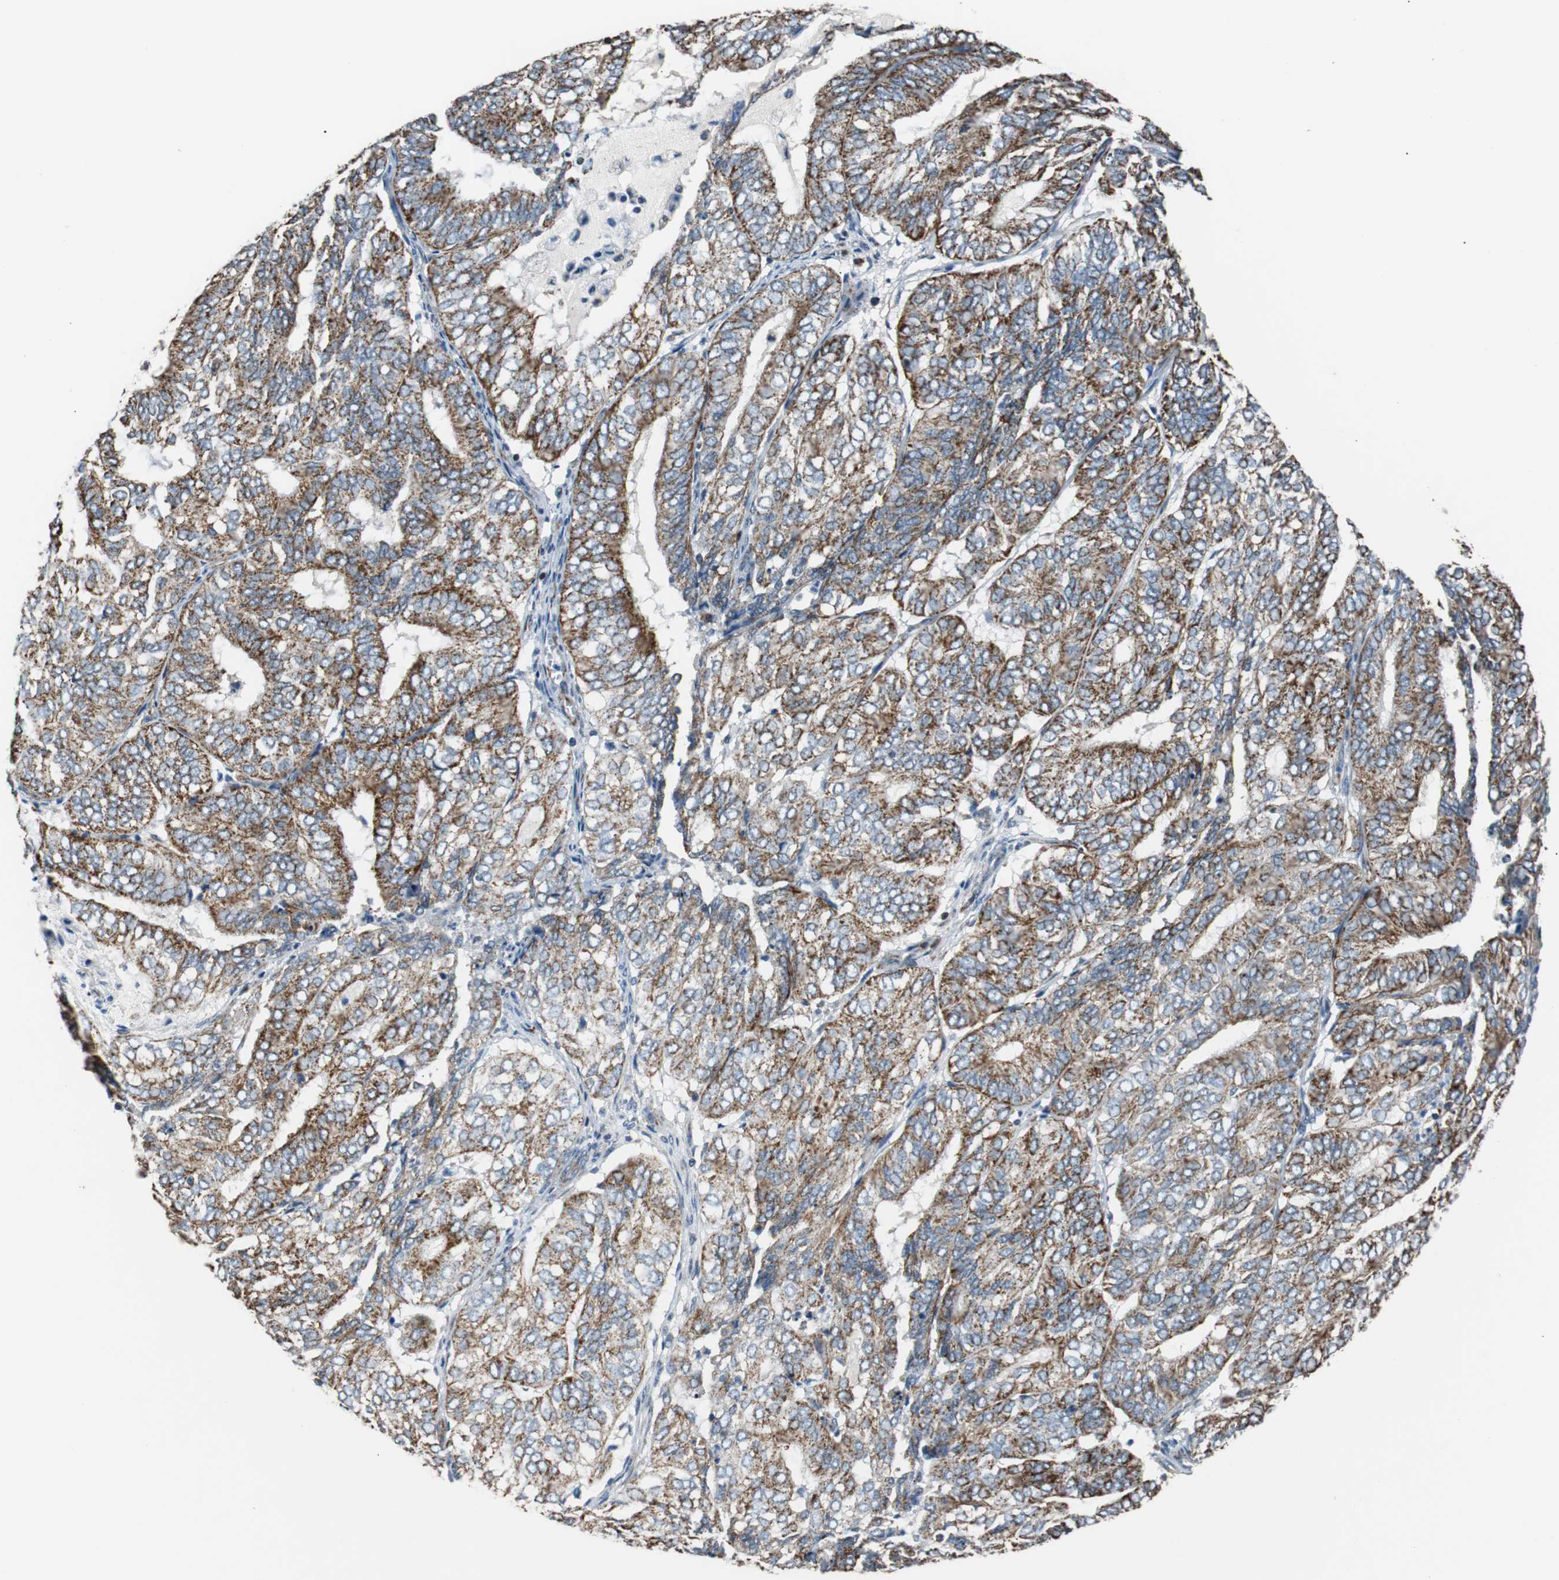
{"staining": {"intensity": "strong", "quantity": ">75%", "location": "cytoplasmic/membranous"}, "tissue": "endometrial cancer", "cell_type": "Tumor cells", "image_type": "cancer", "snomed": [{"axis": "morphology", "description": "Adenocarcinoma, NOS"}, {"axis": "topography", "description": "Uterus"}], "caption": "High-magnification brightfield microscopy of adenocarcinoma (endometrial) stained with DAB (brown) and counterstained with hematoxylin (blue). tumor cells exhibit strong cytoplasmic/membranous positivity is present in about>75% of cells.", "gene": "PITRM1", "patient": {"sex": "female", "age": 60}}